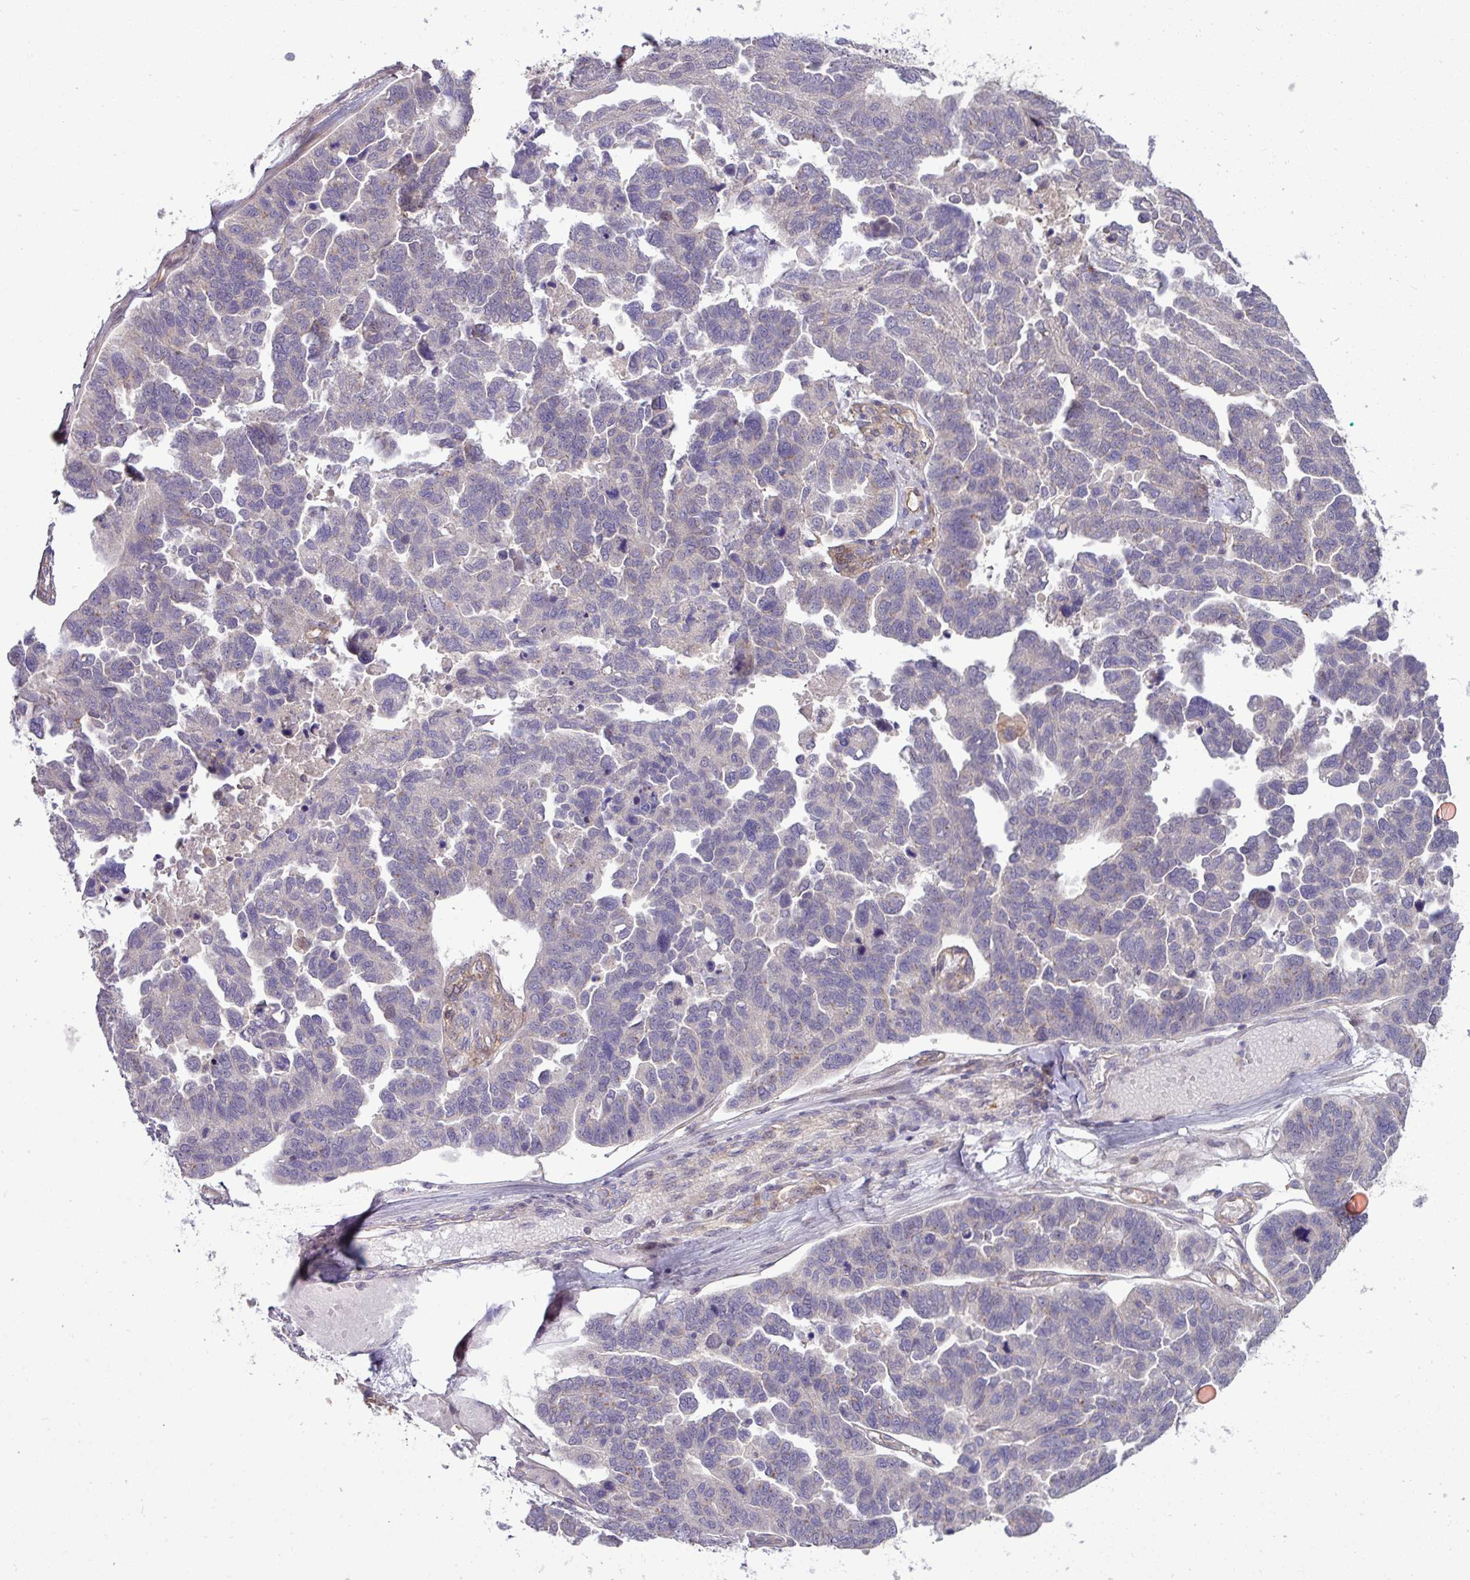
{"staining": {"intensity": "weak", "quantity": "<25%", "location": "cytoplasmic/membranous"}, "tissue": "ovarian cancer", "cell_type": "Tumor cells", "image_type": "cancer", "snomed": [{"axis": "morphology", "description": "Cystadenocarcinoma, serous, NOS"}, {"axis": "topography", "description": "Ovary"}], "caption": "The image shows no staining of tumor cells in ovarian serous cystadenocarcinoma.", "gene": "B4GALNT4", "patient": {"sex": "female", "age": 64}}